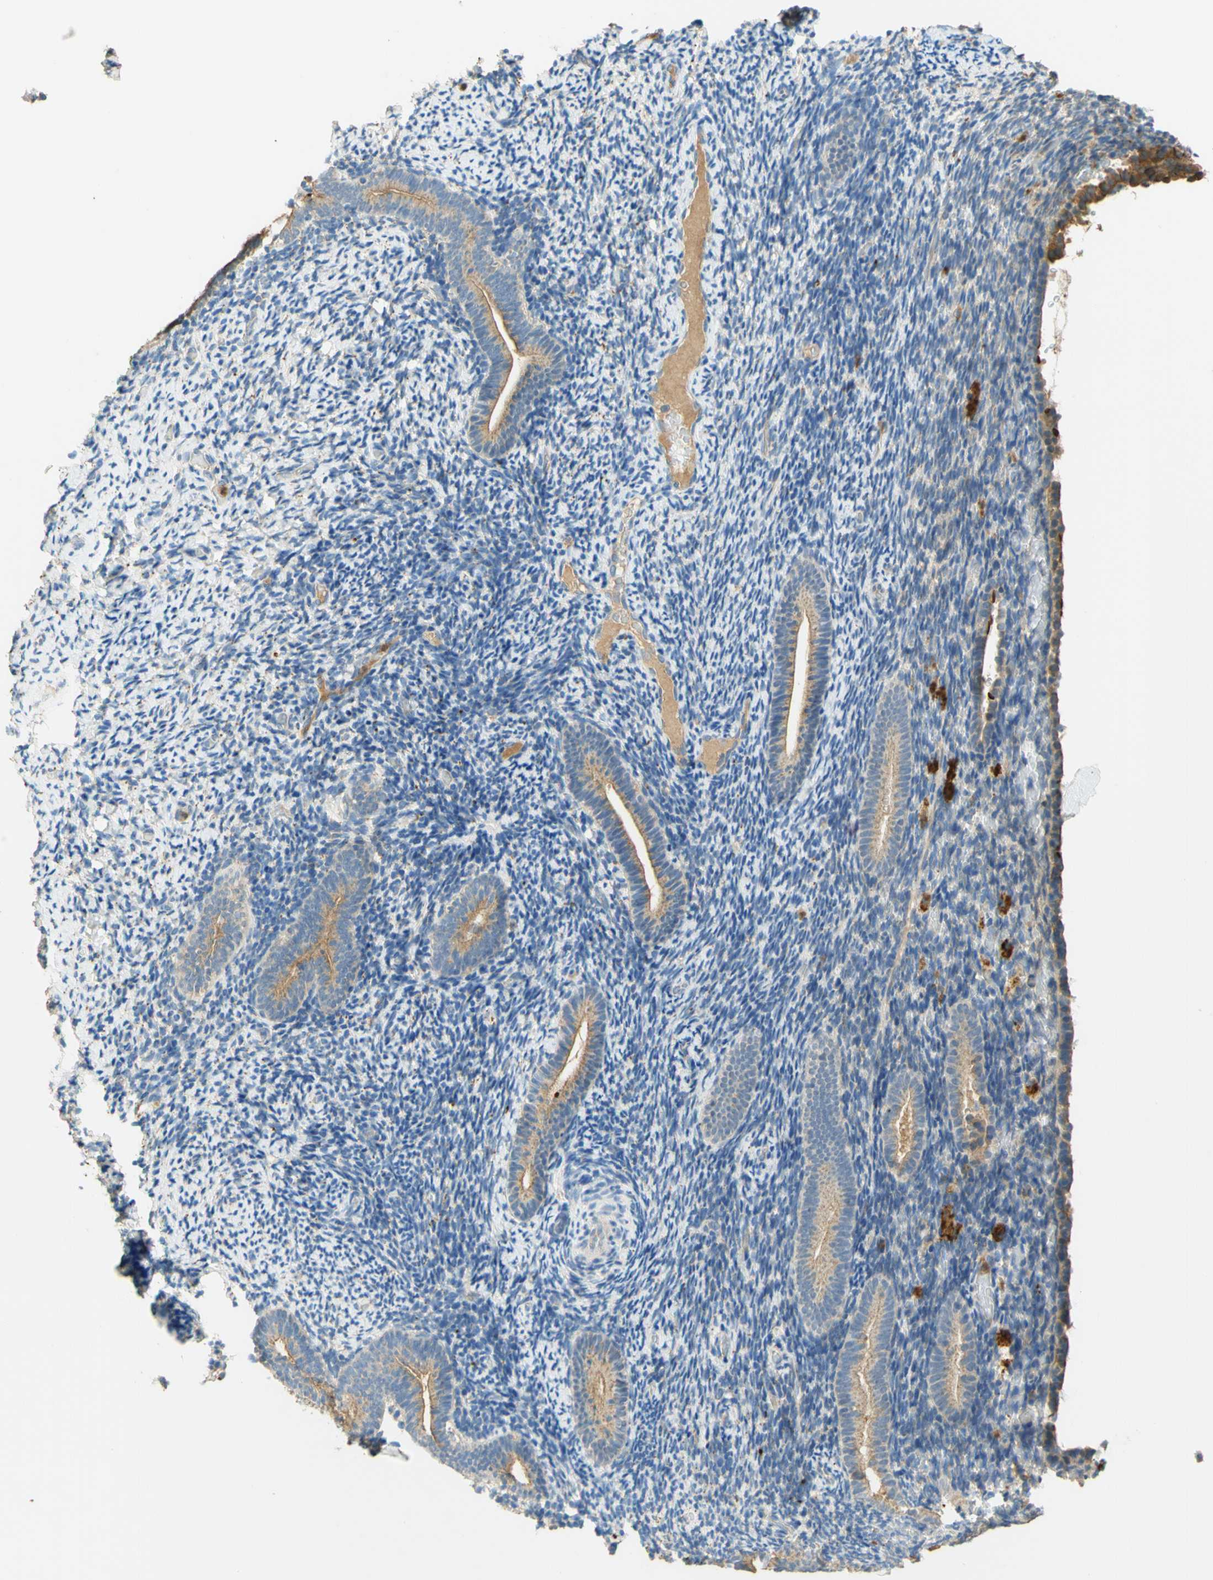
{"staining": {"intensity": "weak", "quantity": "<25%", "location": "cytoplasmic/membranous"}, "tissue": "endometrium", "cell_type": "Cells in endometrial stroma", "image_type": "normal", "snomed": [{"axis": "morphology", "description": "Normal tissue, NOS"}, {"axis": "topography", "description": "Endometrium"}], "caption": "This is an immunohistochemistry image of normal endometrium. There is no staining in cells in endometrial stroma.", "gene": "ENTREP2", "patient": {"sex": "female", "age": 51}}